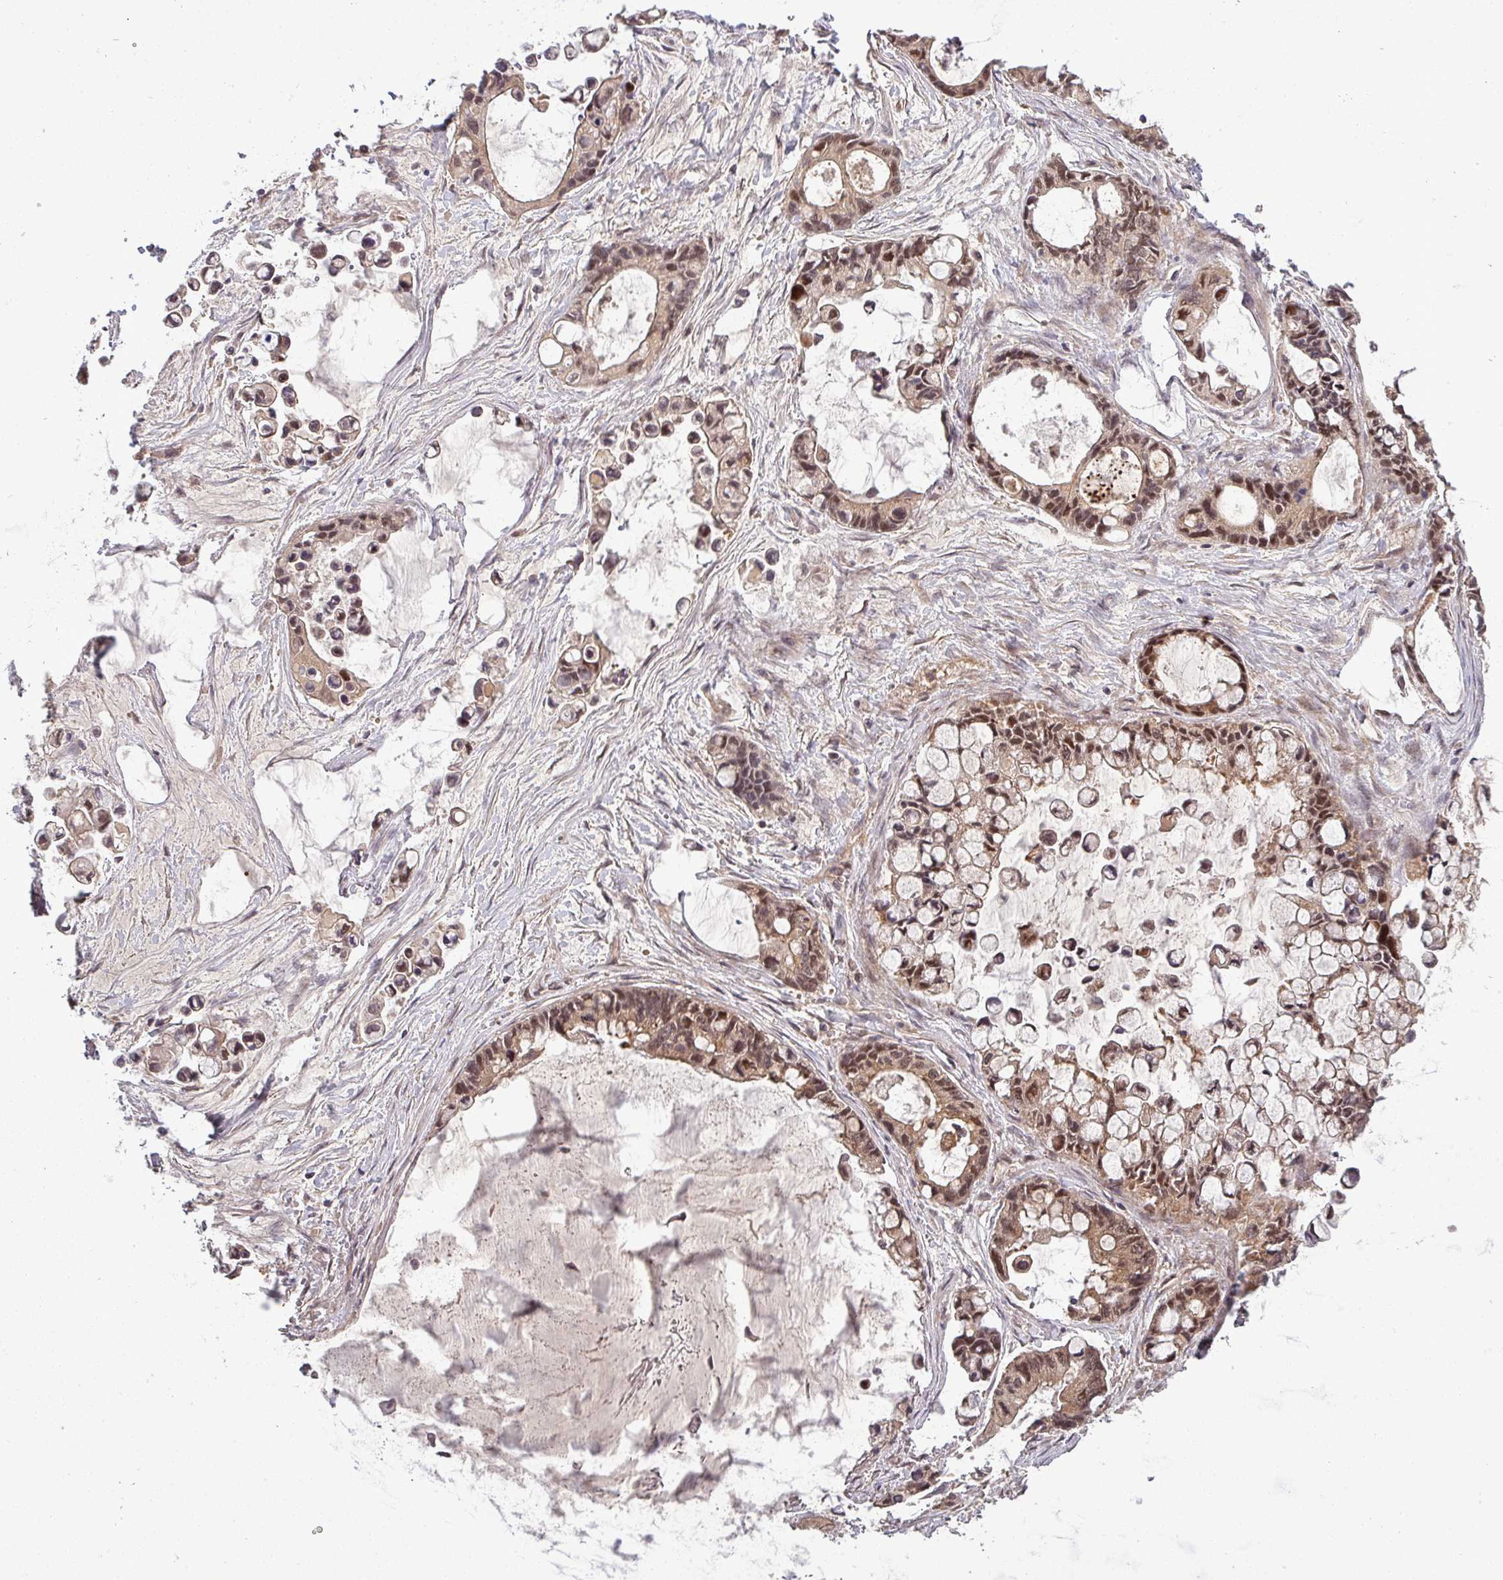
{"staining": {"intensity": "moderate", "quantity": ">75%", "location": "cytoplasmic/membranous,nuclear"}, "tissue": "ovarian cancer", "cell_type": "Tumor cells", "image_type": "cancer", "snomed": [{"axis": "morphology", "description": "Cystadenocarcinoma, mucinous, NOS"}, {"axis": "topography", "description": "Ovary"}], "caption": "Immunohistochemical staining of human ovarian mucinous cystadenocarcinoma displays medium levels of moderate cytoplasmic/membranous and nuclear protein expression in about >75% of tumor cells. The protein of interest is shown in brown color, while the nuclei are stained blue.", "gene": "PUS1", "patient": {"sex": "female", "age": 63}}